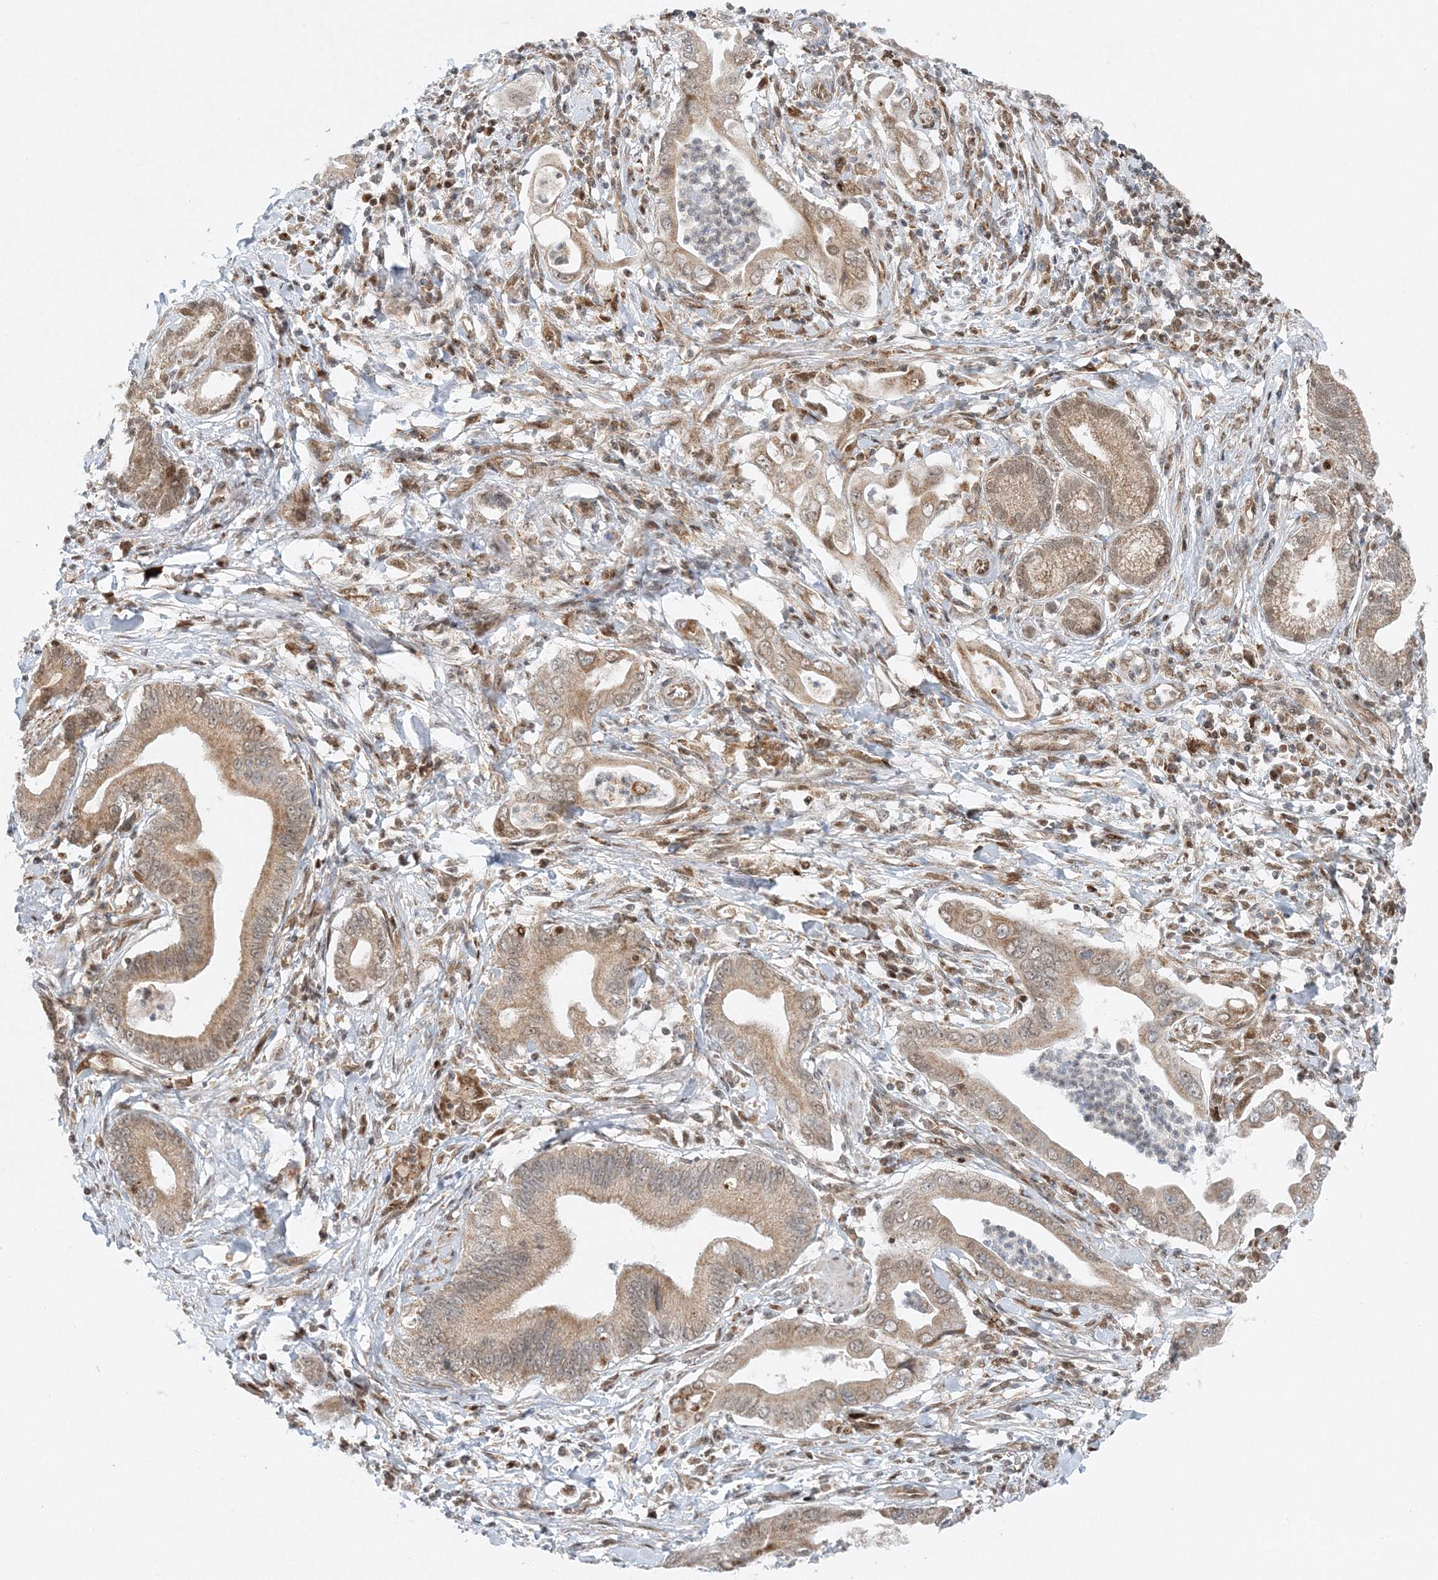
{"staining": {"intensity": "weak", "quantity": ">75%", "location": "cytoplasmic/membranous"}, "tissue": "pancreatic cancer", "cell_type": "Tumor cells", "image_type": "cancer", "snomed": [{"axis": "morphology", "description": "Adenocarcinoma, NOS"}, {"axis": "topography", "description": "Pancreas"}], "caption": "The histopathology image reveals staining of pancreatic cancer (adenocarcinoma), revealing weak cytoplasmic/membranous protein expression (brown color) within tumor cells.", "gene": "RAB11FIP2", "patient": {"sex": "male", "age": 78}}